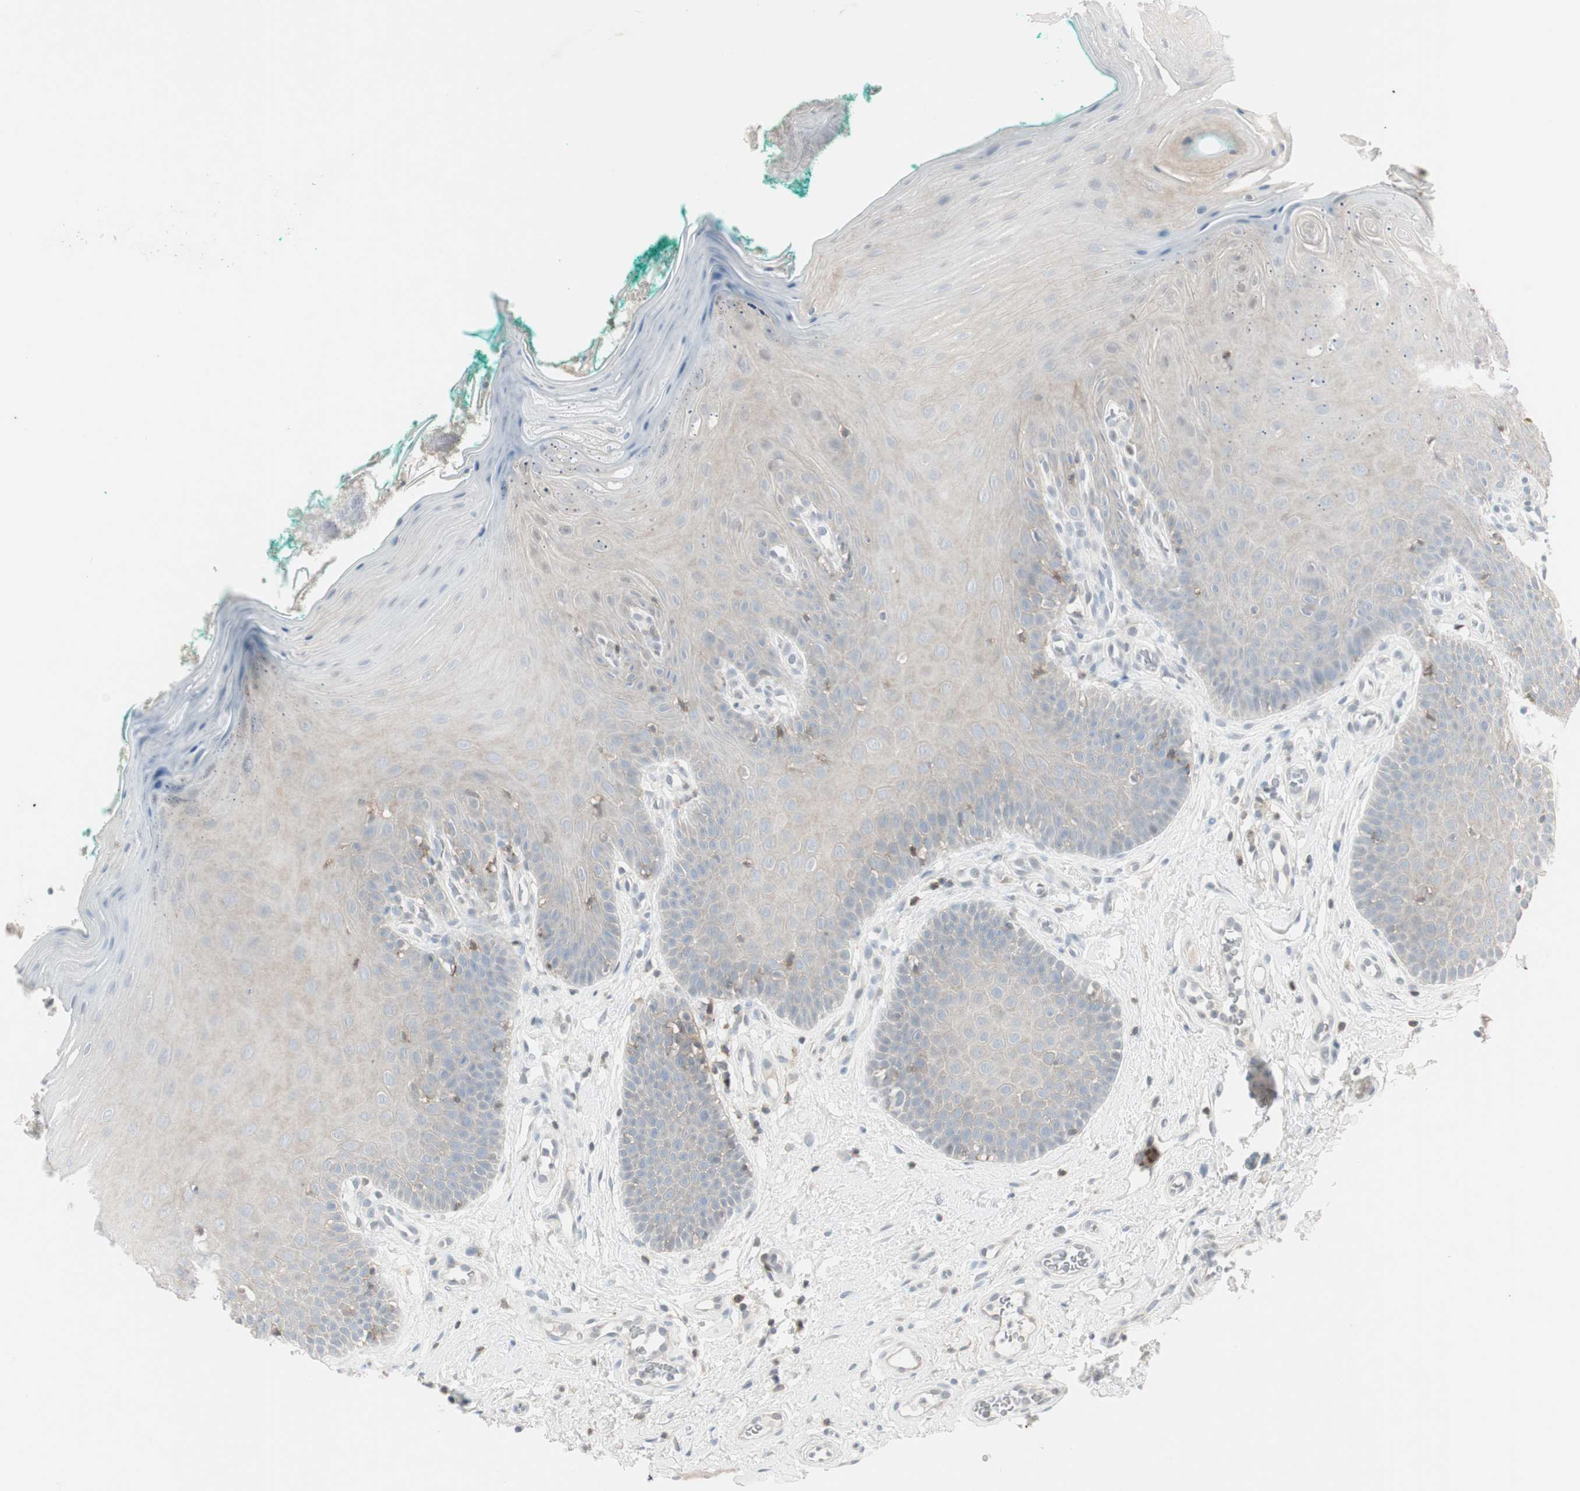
{"staining": {"intensity": "weak", "quantity": "<25%", "location": "cytoplasmic/membranous"}, "tissue": "oral mucosa", "cell_type": "Squamous epithelial cells", "image_type": "normal", "snomed": [{"axis": "morphology", "description": "Normal tissue, NOS"}, {"axis": "topography", "description": "Skeletal muscle"}, {"axis": "topography", "description": "Oral tissue"}], "caption": "Micrograph shows no protein staining in squamous epithelial cells of unremarkable oral mucosa. The staining is performed using DAB brown chromogen with nuclei counter-stained in using hematoxylin.", "gene": "MAP4K4", "patient": {"sex": "male", "age": 58}}